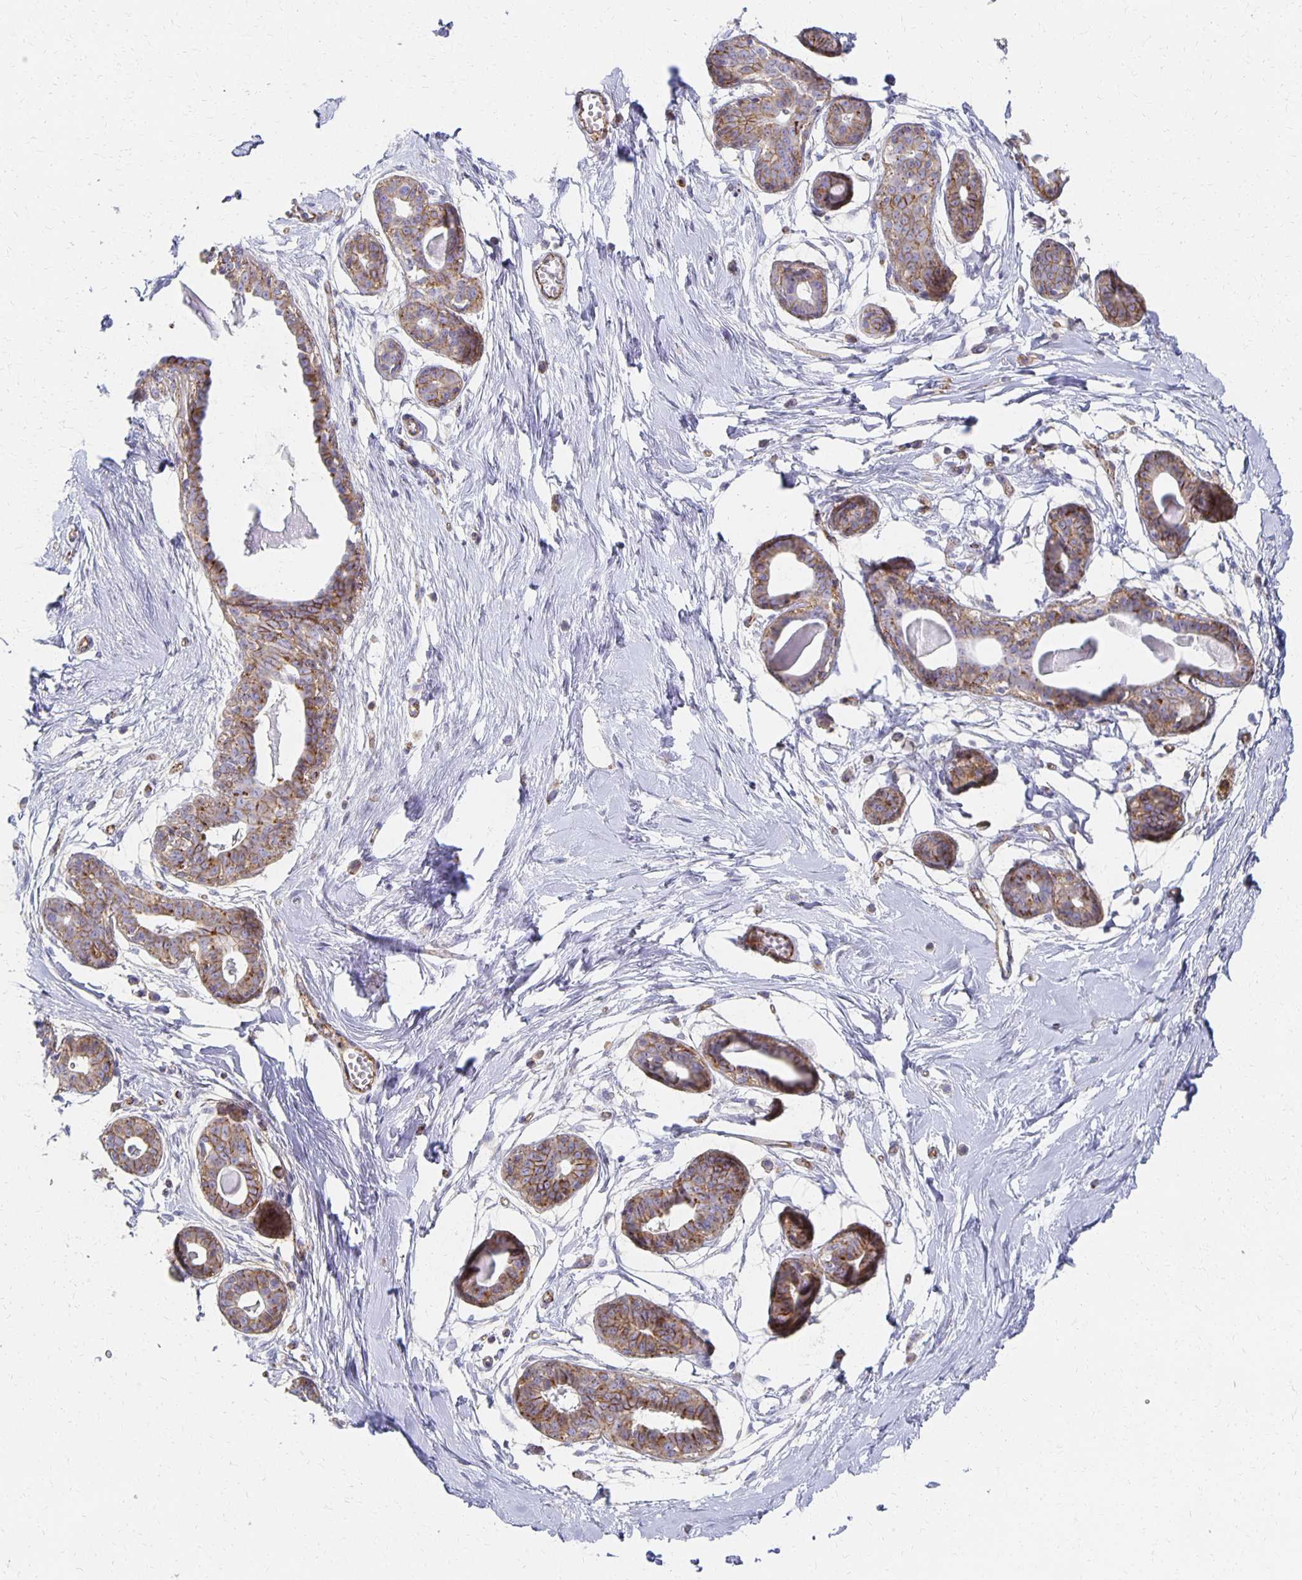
{"staining": {"intensity": "negative", "quantity": "none", "location": "none"}, "tissue": "breast", "cell_type": "Adipocytes", "image_type": "normal", "snomed": [{"axis": "morphology", "description": "Normal tissue, NOS"}, {"axis": "topography", "description": "Breast"}], "caption": "High power microscopy micrograph of an IHC micrograph of unremarkable breast, revealing no significant staining in adipocytes.", "gene": "TAAR1", "patient": {"sex": "female", "age": 45}}